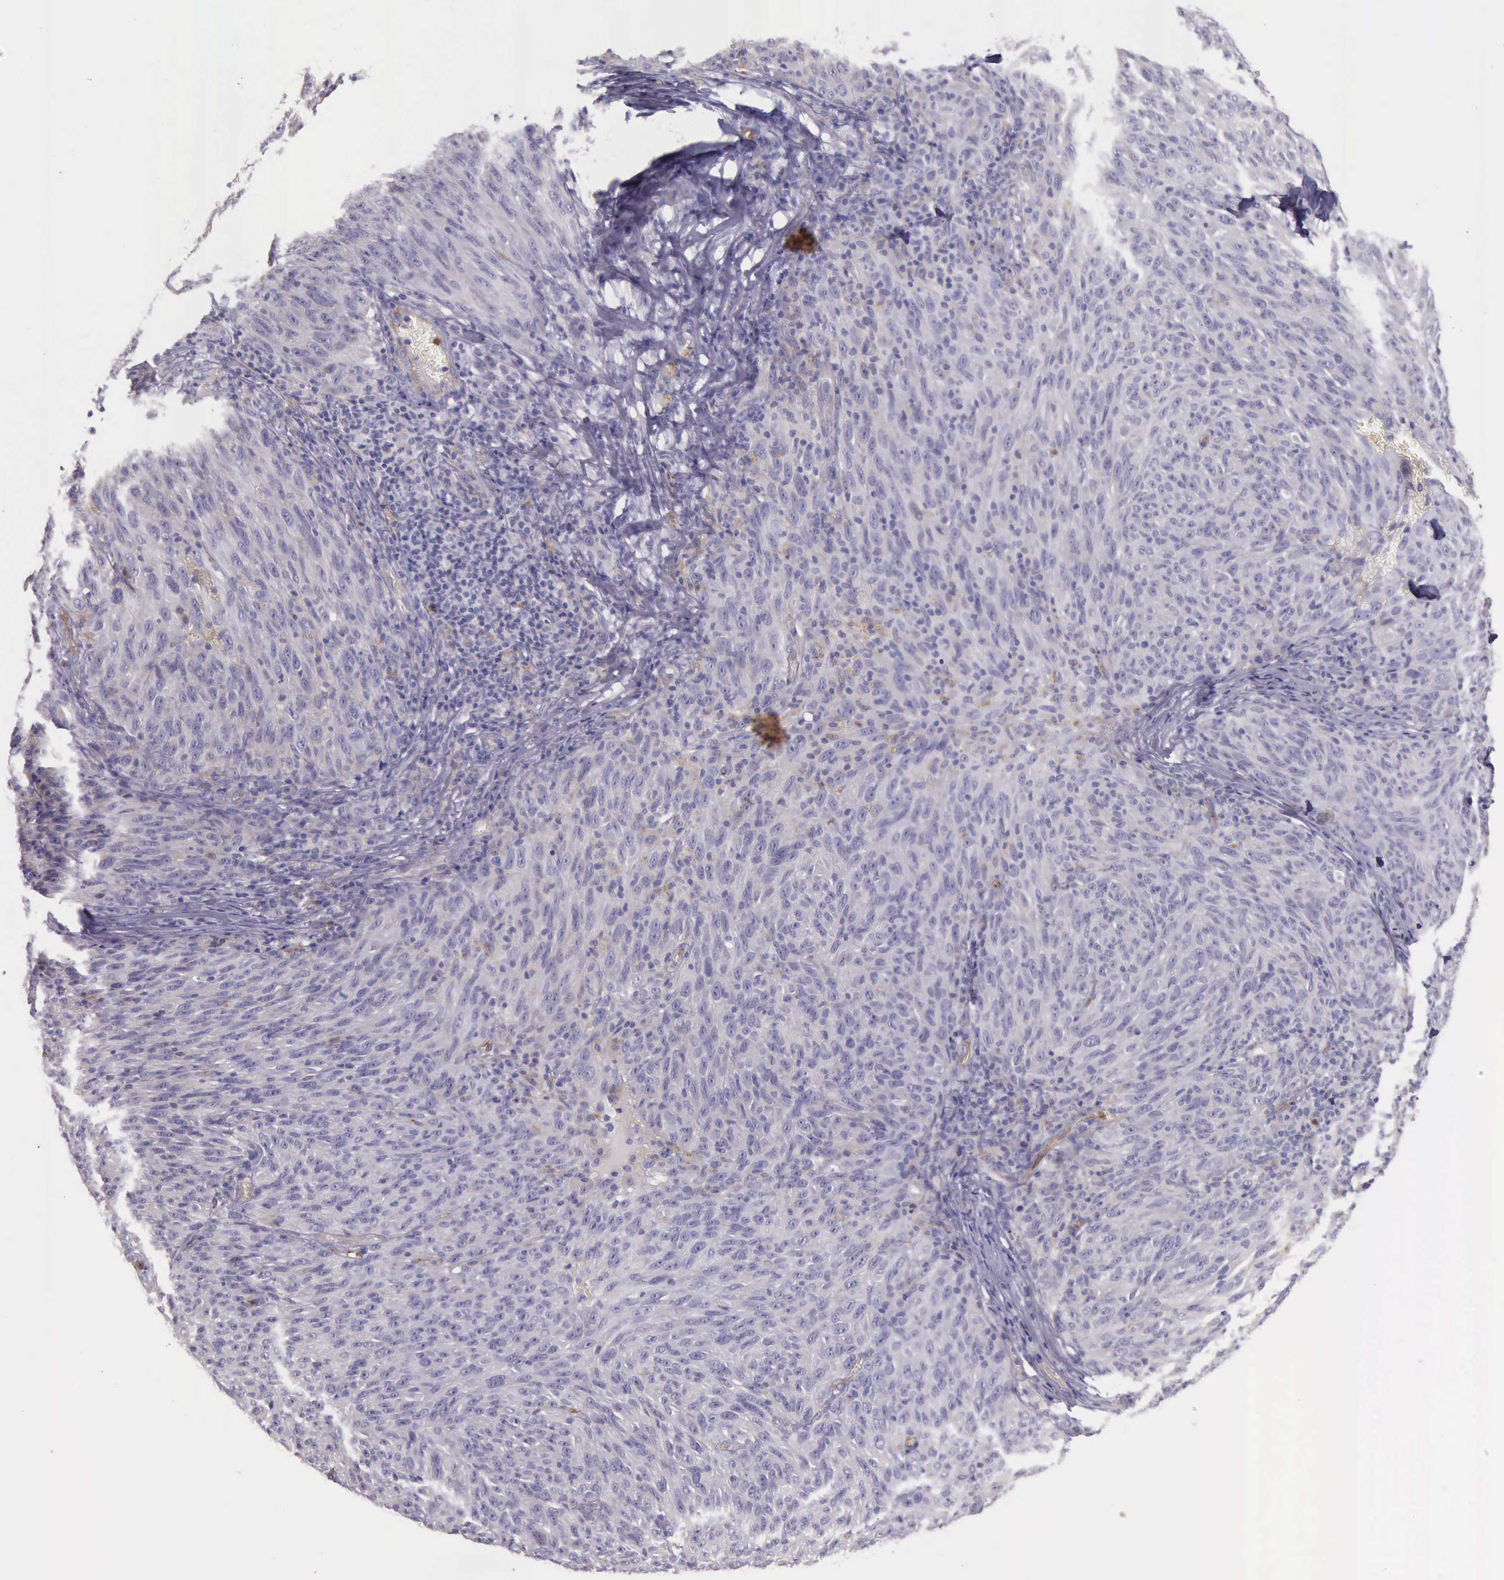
{"staining": {"intensity": "moderate", "quantity": "<25%", "location": "cytoplasmic/membranous"}, "tissue": "melanoma", "cell_type": "Tumor cells", "image_type": "cancer", "snomed": [{"axis": "morphology", "description": "Malignant melanoma, NOS"}, {"axis": "topography", "description": "Skin"}], "caption": "A photomicrograph showing moderate cytoplasmic/membranous staining in about <25% of tumor cells in melanoma, as visualized by brown immunohistochemical staining.", "gene": "TCEANC", "patient": {"sex": "male", "age": 76}}